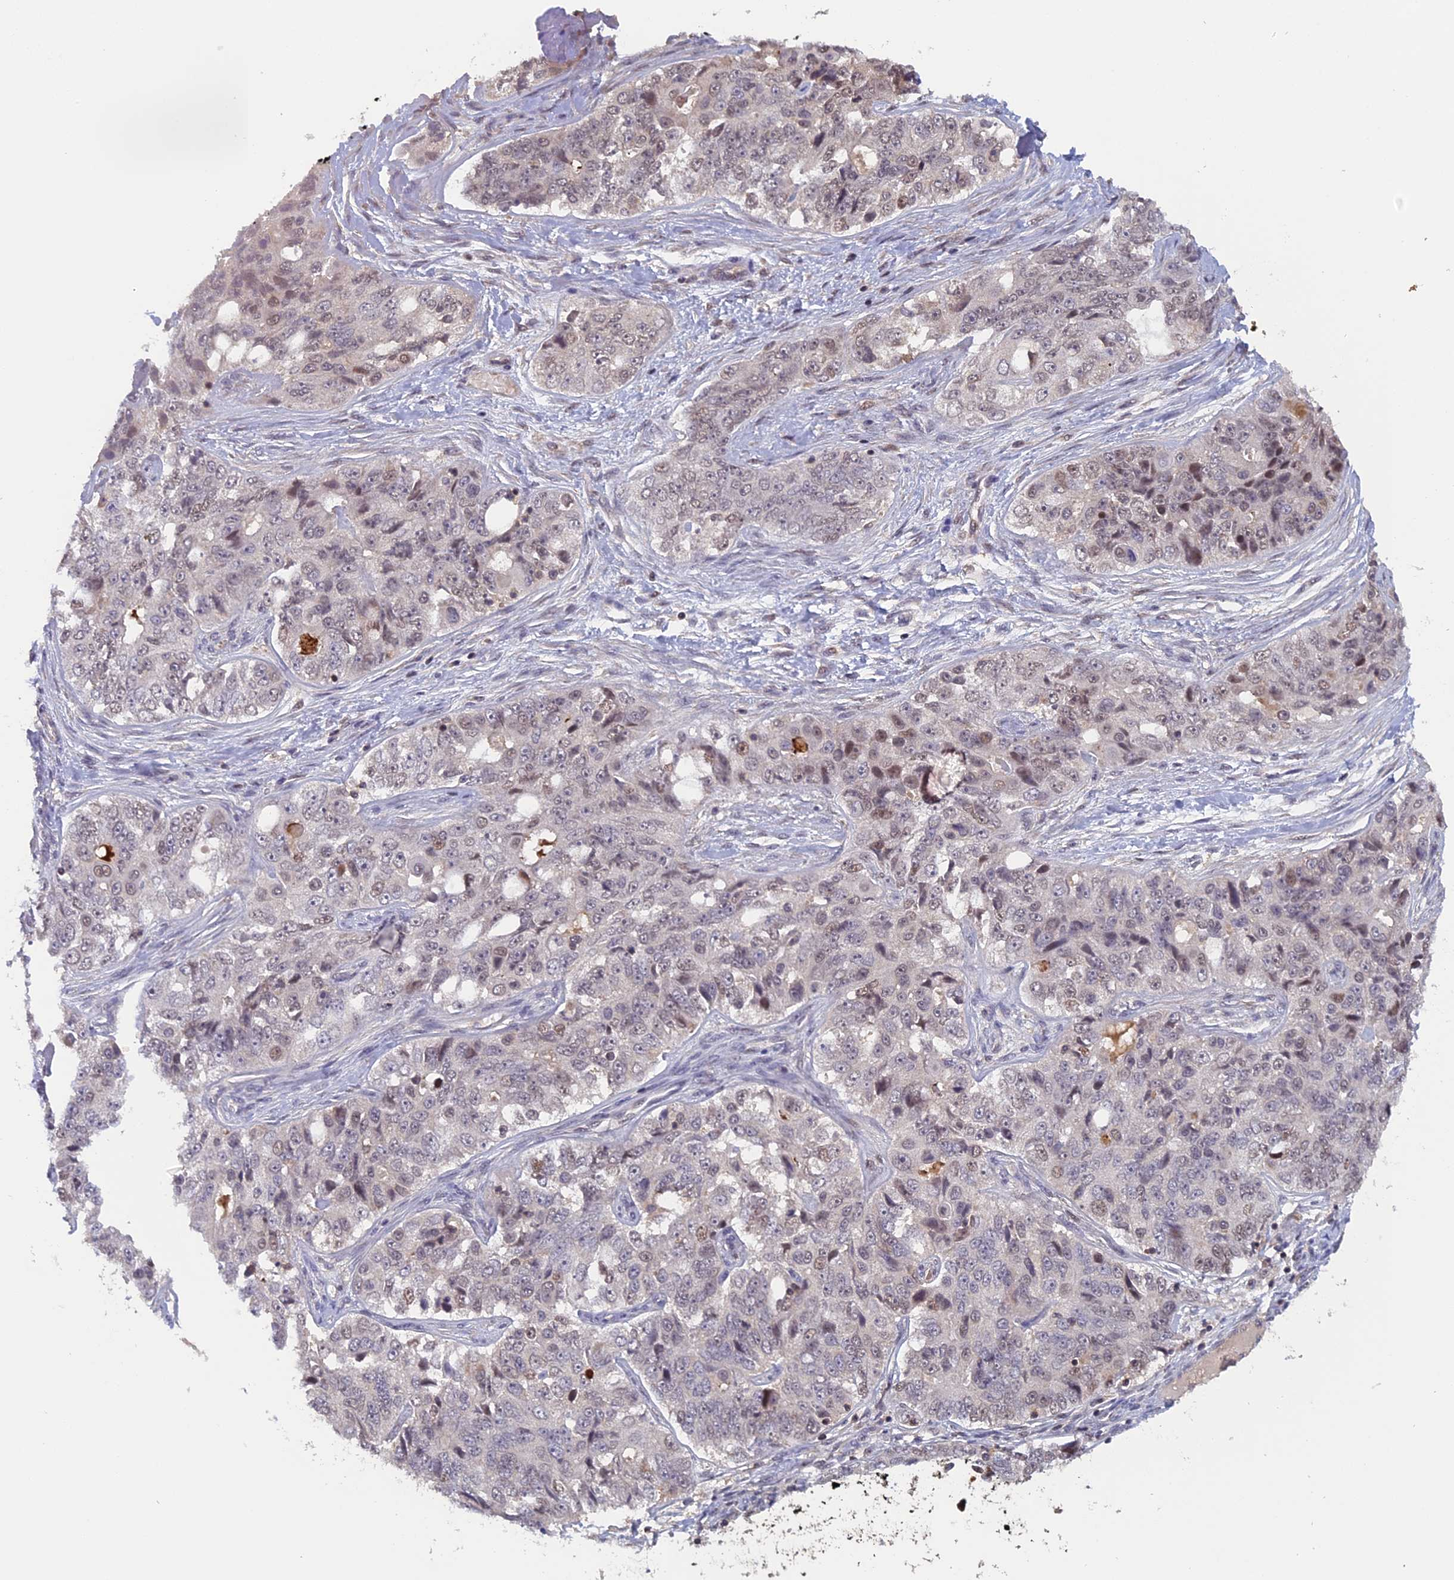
{"staining": {"intensity": "weak", "quantity": "<25%", "location": "nuclear"}, "tissue": "ovarian cancer", "cell_type": "Tumor cells", "image_type": "cancer", "snomed": [{"axis": "morphology", "description": "Carcinoma, endometroid"}, {"axis": "topography", "description": "Ovary"}], "caption": "IHC histopathology image of neoplastic tissue: ovarian endometroid carcinoma stained with DAB (3,3'-diaminobenzidine) reveals no significant protein positivity in tumor cells.", "gene": "FAM98C", "patient": {"sex": "female", "age": 51}}